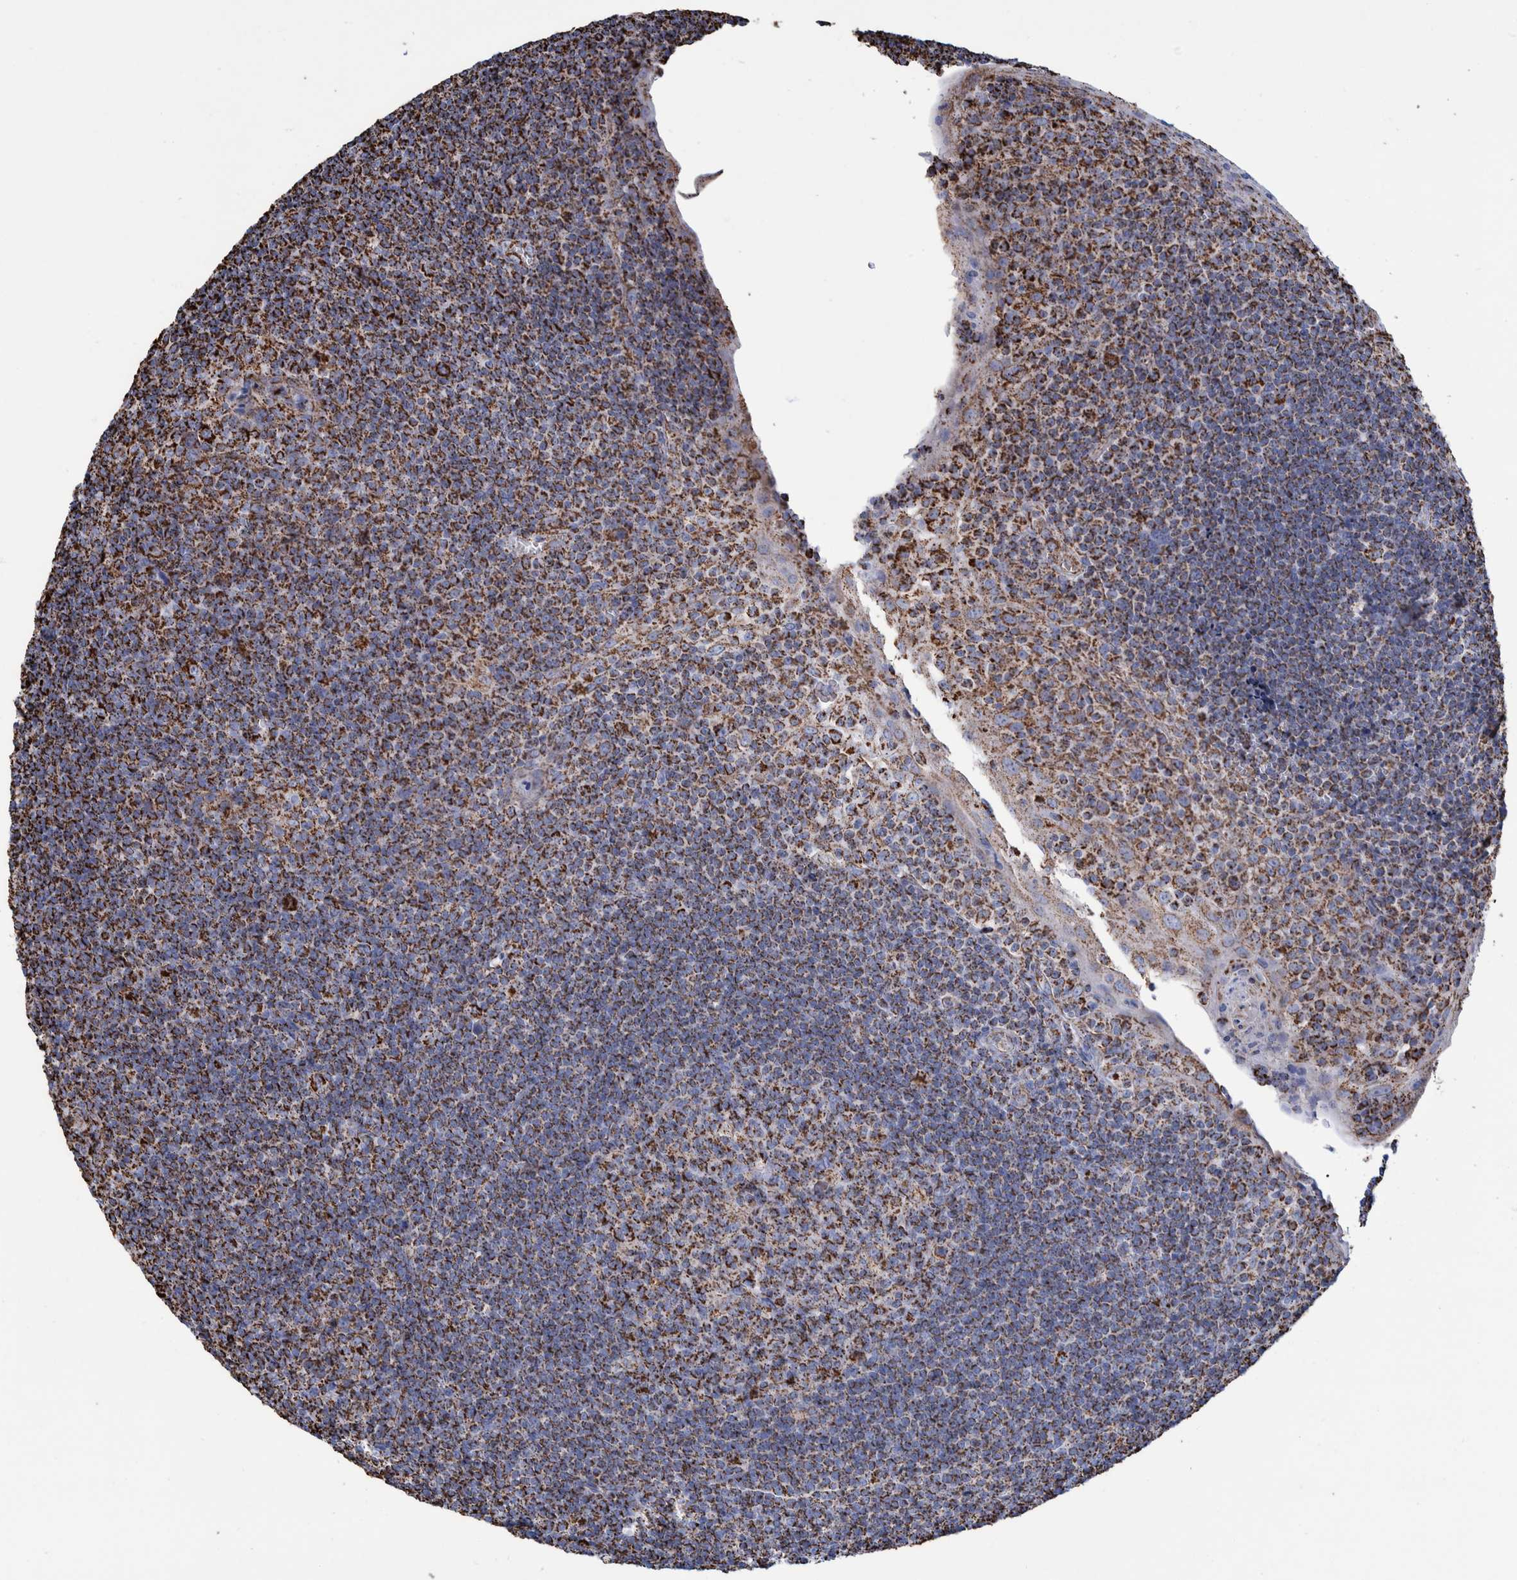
{"staining": {"intensity": "strong", "quantity": ">75%", "location": "cytoplasmic/membranous"}, "tissue": "tonsil", "cell_type": "Germinal center cells", "image_type": "normal", "snomed": [{"axis": "morphology", "description": "Normal tissue, NOS"}, {"axis": "topography", "description": "Tonsil"}], "caption": "Immunohistochemistry histopathology image of benign tonsil stained for a protein (brown), which demonstrates high levels of strong cytoplasmic/membranous staining in about >75% of germinal center cells.", "gene": "VPS26C", "patient": {"sex": "male", "age": 37}}